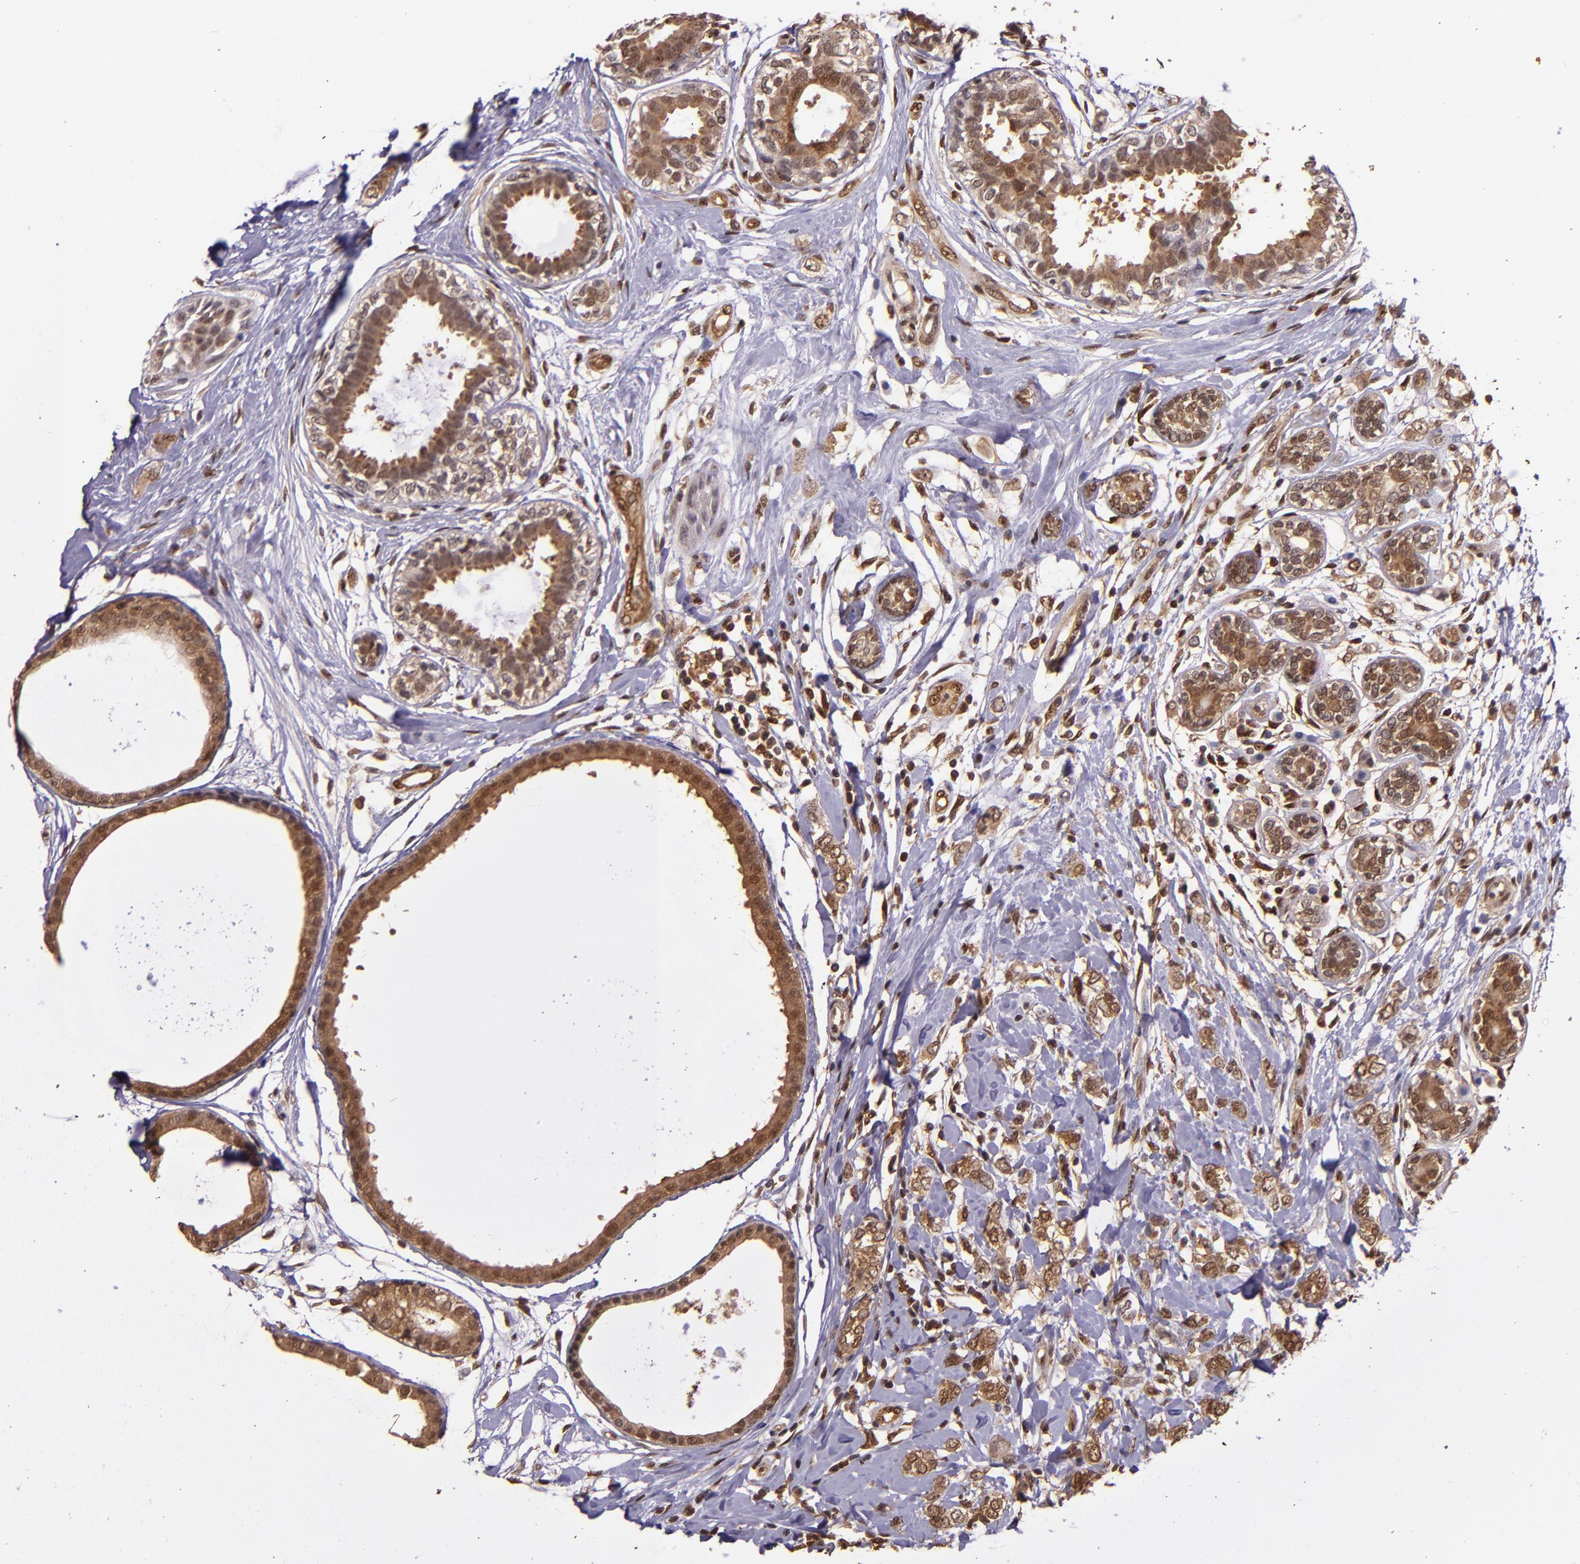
{"staining": {"intensity": "strong", "quantity": ">75%", "location": "cytoplasmic/membranous"}, "tissue": "breast cancer", "cell_type": "Tumor cells", "image_type": "cancer", "snomed": [{"axis": "morphology", "description": "Normal tissue, NOS"}, {"axis": "morphology", "description": "Lobular carcinoma"}, {"axis": "topography", "description": "Breast"}], "caption": "DAB immunohistochemical staining of human breast cancer reveals strong cytoplasmic/membranous protein positivity in approximately >75% of tumor cells. (DAB (3,3'-diaminobenzidine) IHC with brightfield microscopy, high magnification).", "gene": "STAT6", "patient": {"sex": "female", "age": 47}}